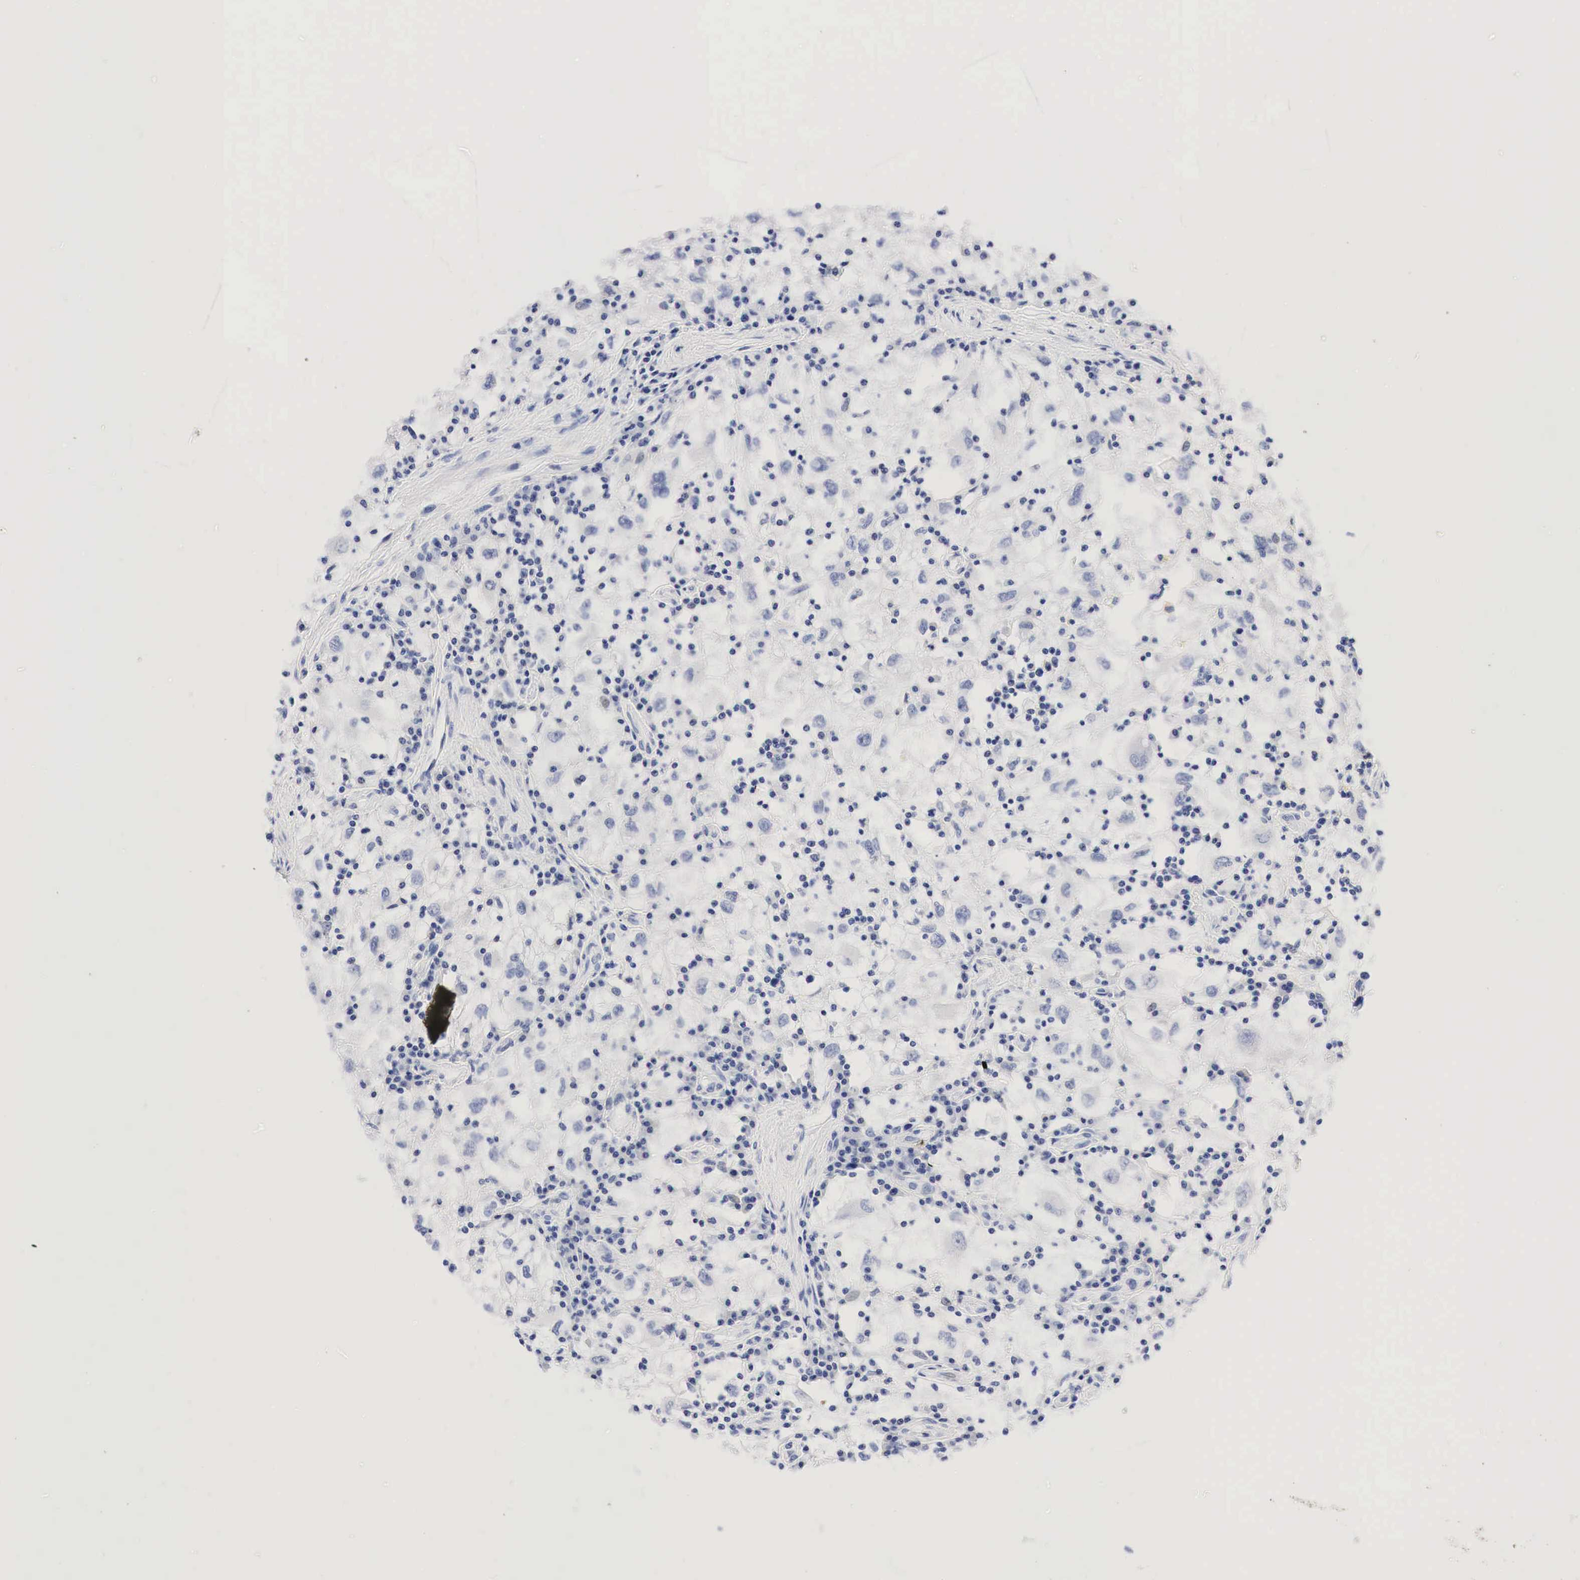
{"staining": {"intensity": "negative", "quantity": "none", "location": "none"}, "tissue": "renal cancer", "cell_type": "Tumor cells", "image_type": "cancer", "snomed": [{"axis": "morphology", "description": "Adenocarcinoma, NOS"}, {"axis": "topography", "description": "Kidney"}], "caption": "Immunohistochemistry micrograph of renal cancer stained for a protein (brown), which displays no positivity in tumor cells. (Immunohistochemistry, brightfield microscopy, high magnification).", "gene": "NKX2-1", "patient": {"sex": "male", "age": 82}}